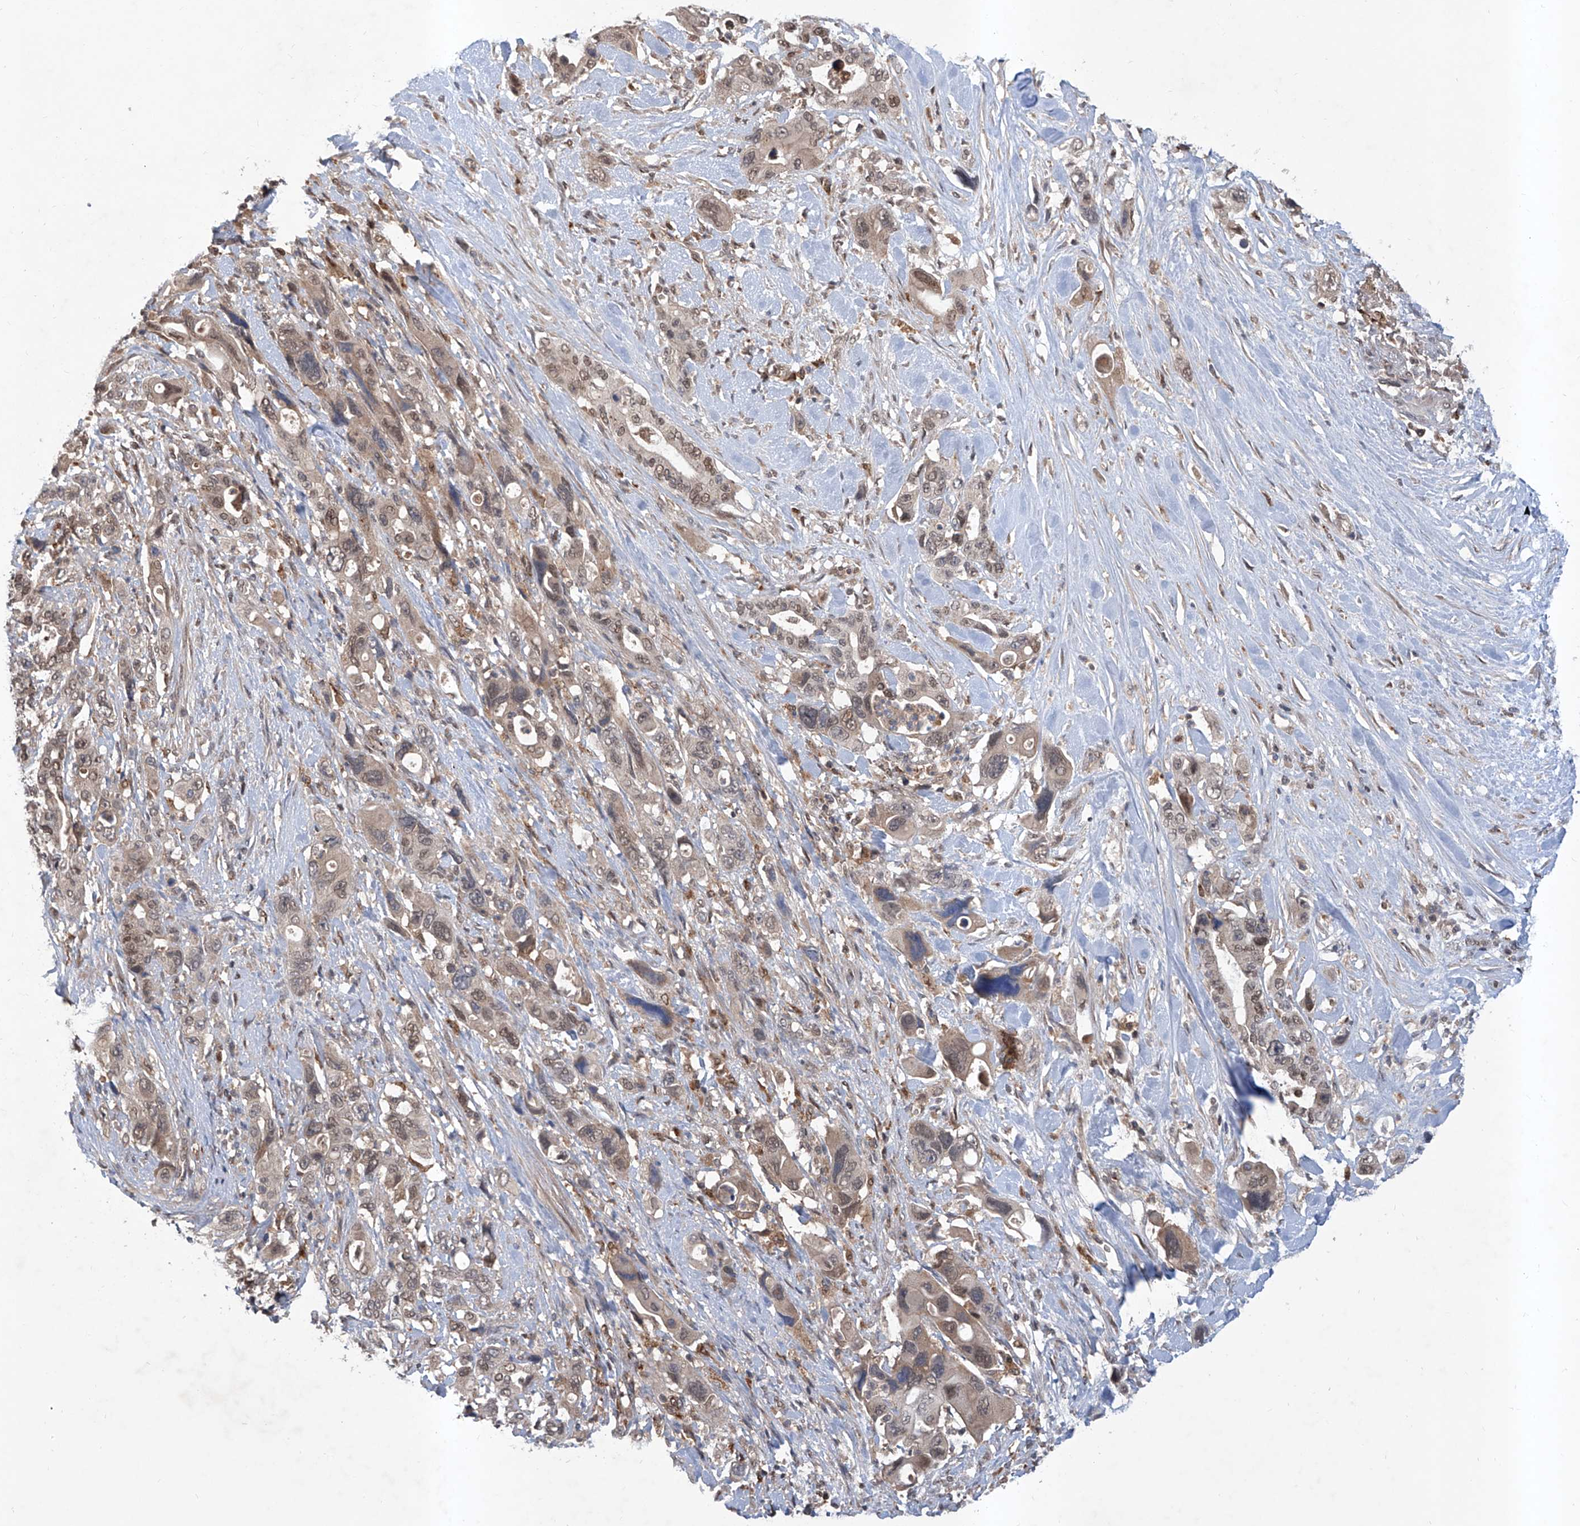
{"staining": {"intensity": "weak", "quantity": ">75%", "location": "cytoplasmic/membranous,nuclear"}, "tissue": "pancreatic cancer", "cell_type": "Tumor cells", "image_type": "cancer", "snomed": [{"axis": "morphology", "description": "Adenocarcinoma, NOS"}, {"axis": "topography", "description": "Pancreas"}], "caption": "Pancreatic adenocarcinoma tissue displays weak cytoplasmic/membranous and nuclear expression in approximately >75% of tumor cells", "gene": "HOXC8", "patient": {"sex": "male", "age": 46}}